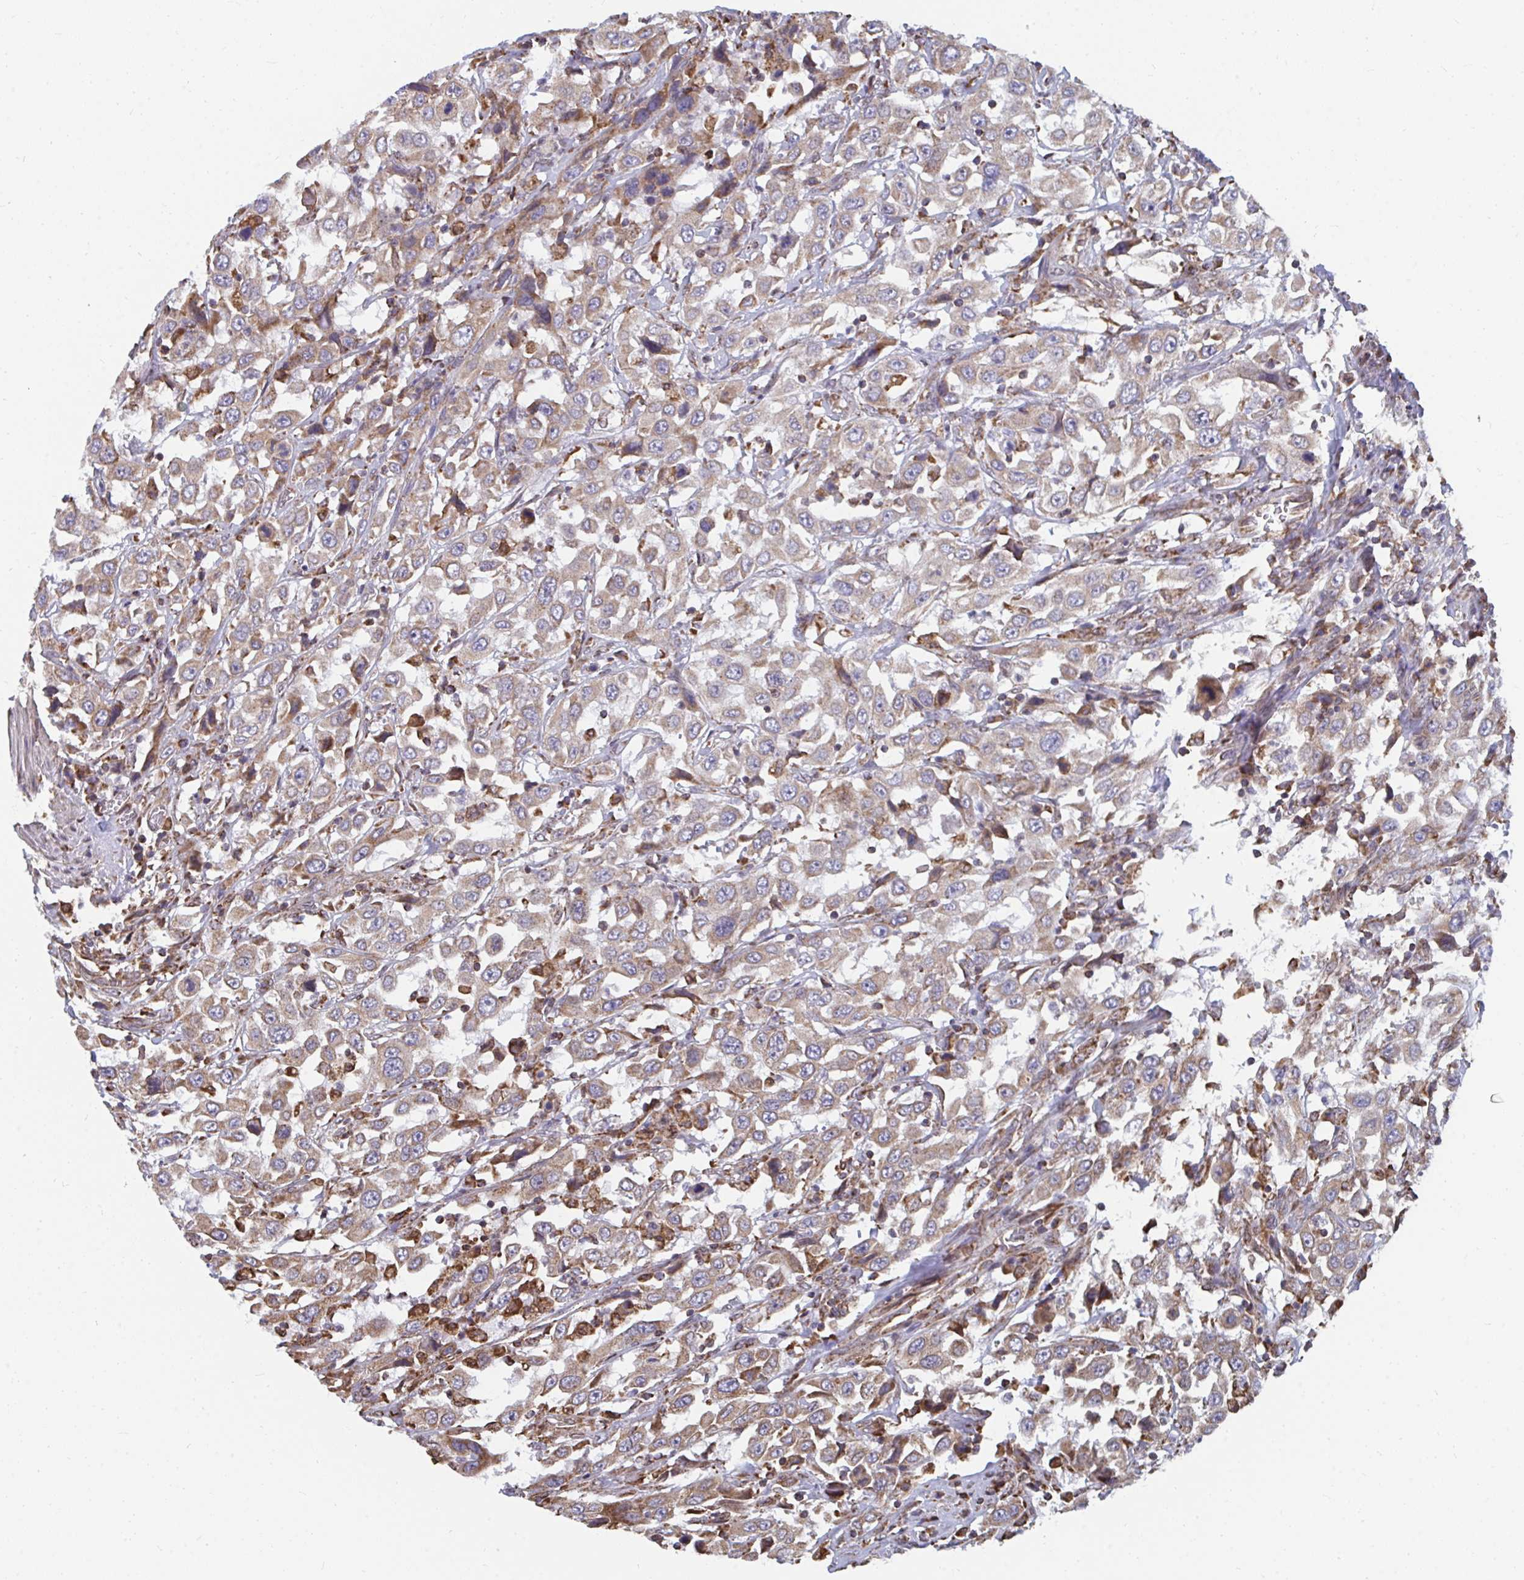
{"staining": {"intensity": "moderate", "quantity": ">75%", "location": "cytoplasmic/membranous"}, "tissue": "urothelial cancer", "cell_type": "Tumor cells", "image_type": "cancer", "snomed": [{"axis": "morphology", "description": "Urothelial carcinoma, High grade"}, {"axis": "topography", "description": "Urinary bladder"}], "caption": "High-grade urothelial carcinoma tissue displays moderate cytoplasmic/membranous expression in about >75% of tumor cells", "gene": "ELAVL1", "patient": {"sex": "male", "age": 61}}